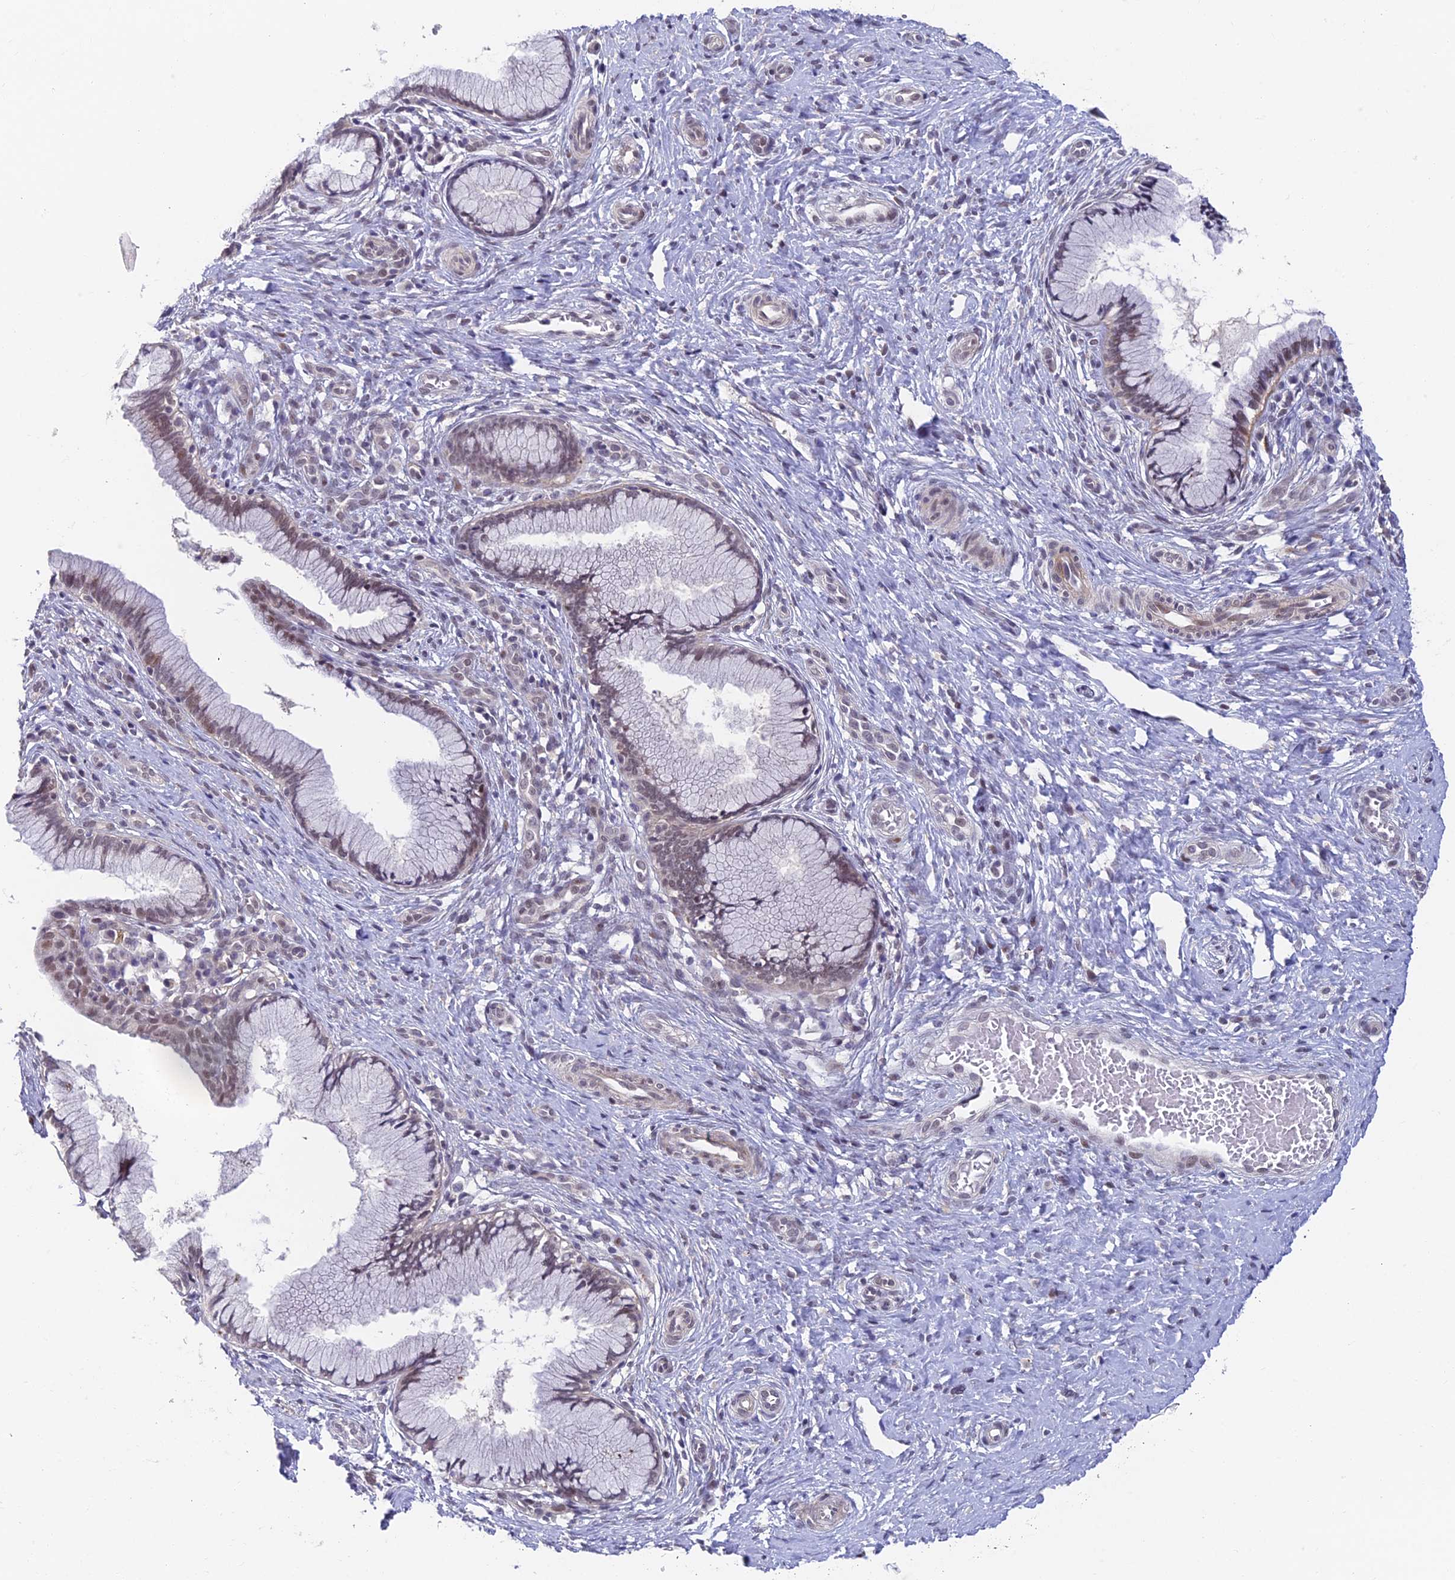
{"staining": {"intensity": "weak", "quantity": "<25%", "location": "nuclear"}, "tissue": "cervix", "cell_type": "Glandular cells", "image_type": "normal", "snomed": [{"axis": "morphology", "description": "Normal tissue, NOS"}, {"axis": "topography", "description": "Cervix"}], "caption": "Micrograph shows no significant protein expression in glandular cells of benign cervix.", "gene": "NSMCE1", "patient": {"sex": "female", "age": 36}}